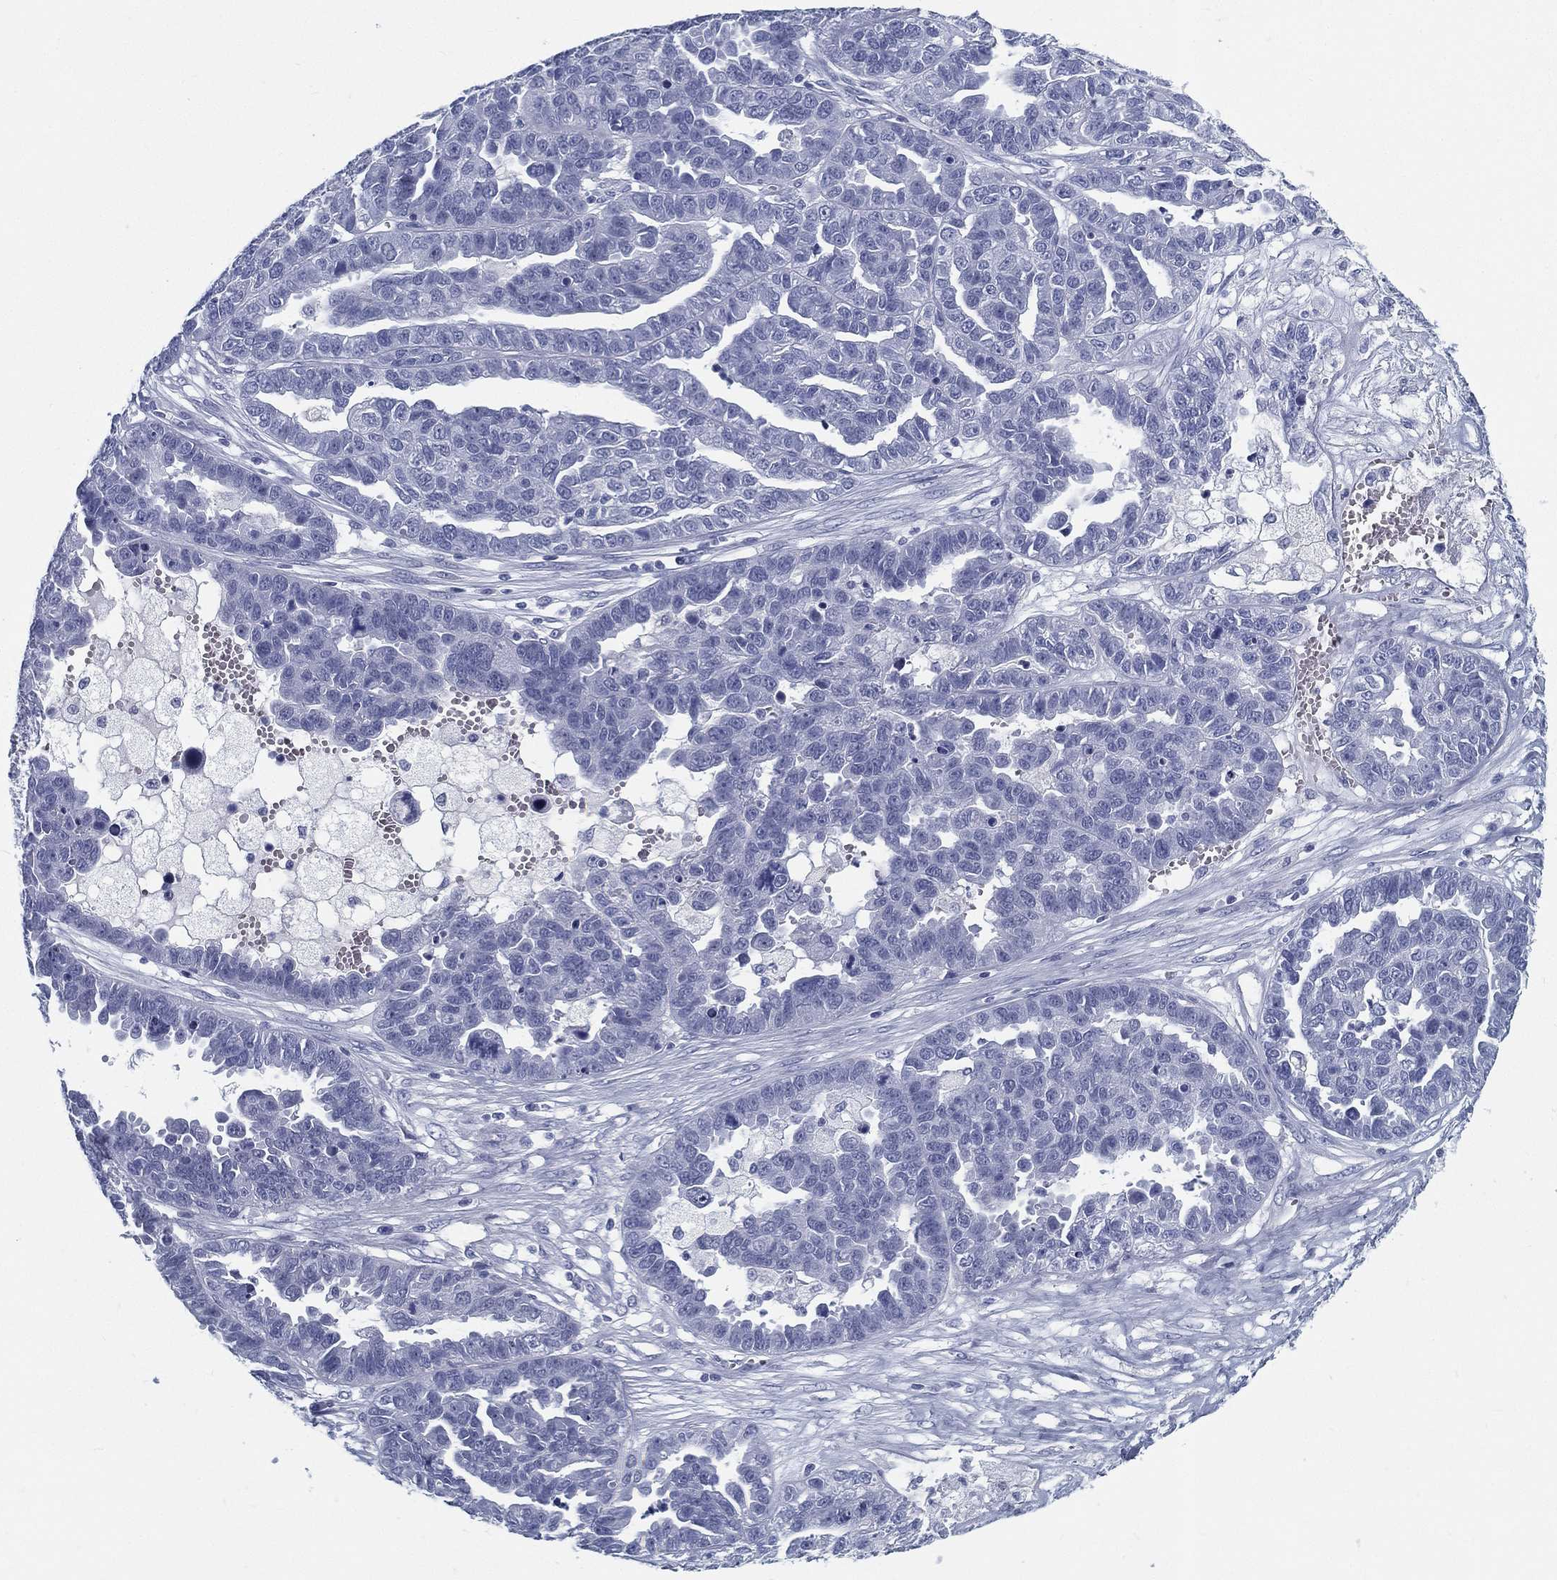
{"staining": {"intensity": "negative", "quantity": "none", "location": "none"}, "tissue": "ovarian cancer", "cell_type": "Tumor cells", "image_type": "cancer", "snomed": [{"axis": "morphology", "description": "Cystadenocarcinoma, serous, NOS"}, {"axis": "topography", "description": "Ovary"}], "caption": "Immunohistochemistry image of neoplastic tissue: ovarian serous cystadenocarcinoma stained with DAB reveals no significant protein staining in tumor cells.", "gene": "ATP1B2", "patient": {"sex": "female", "age": 87}}